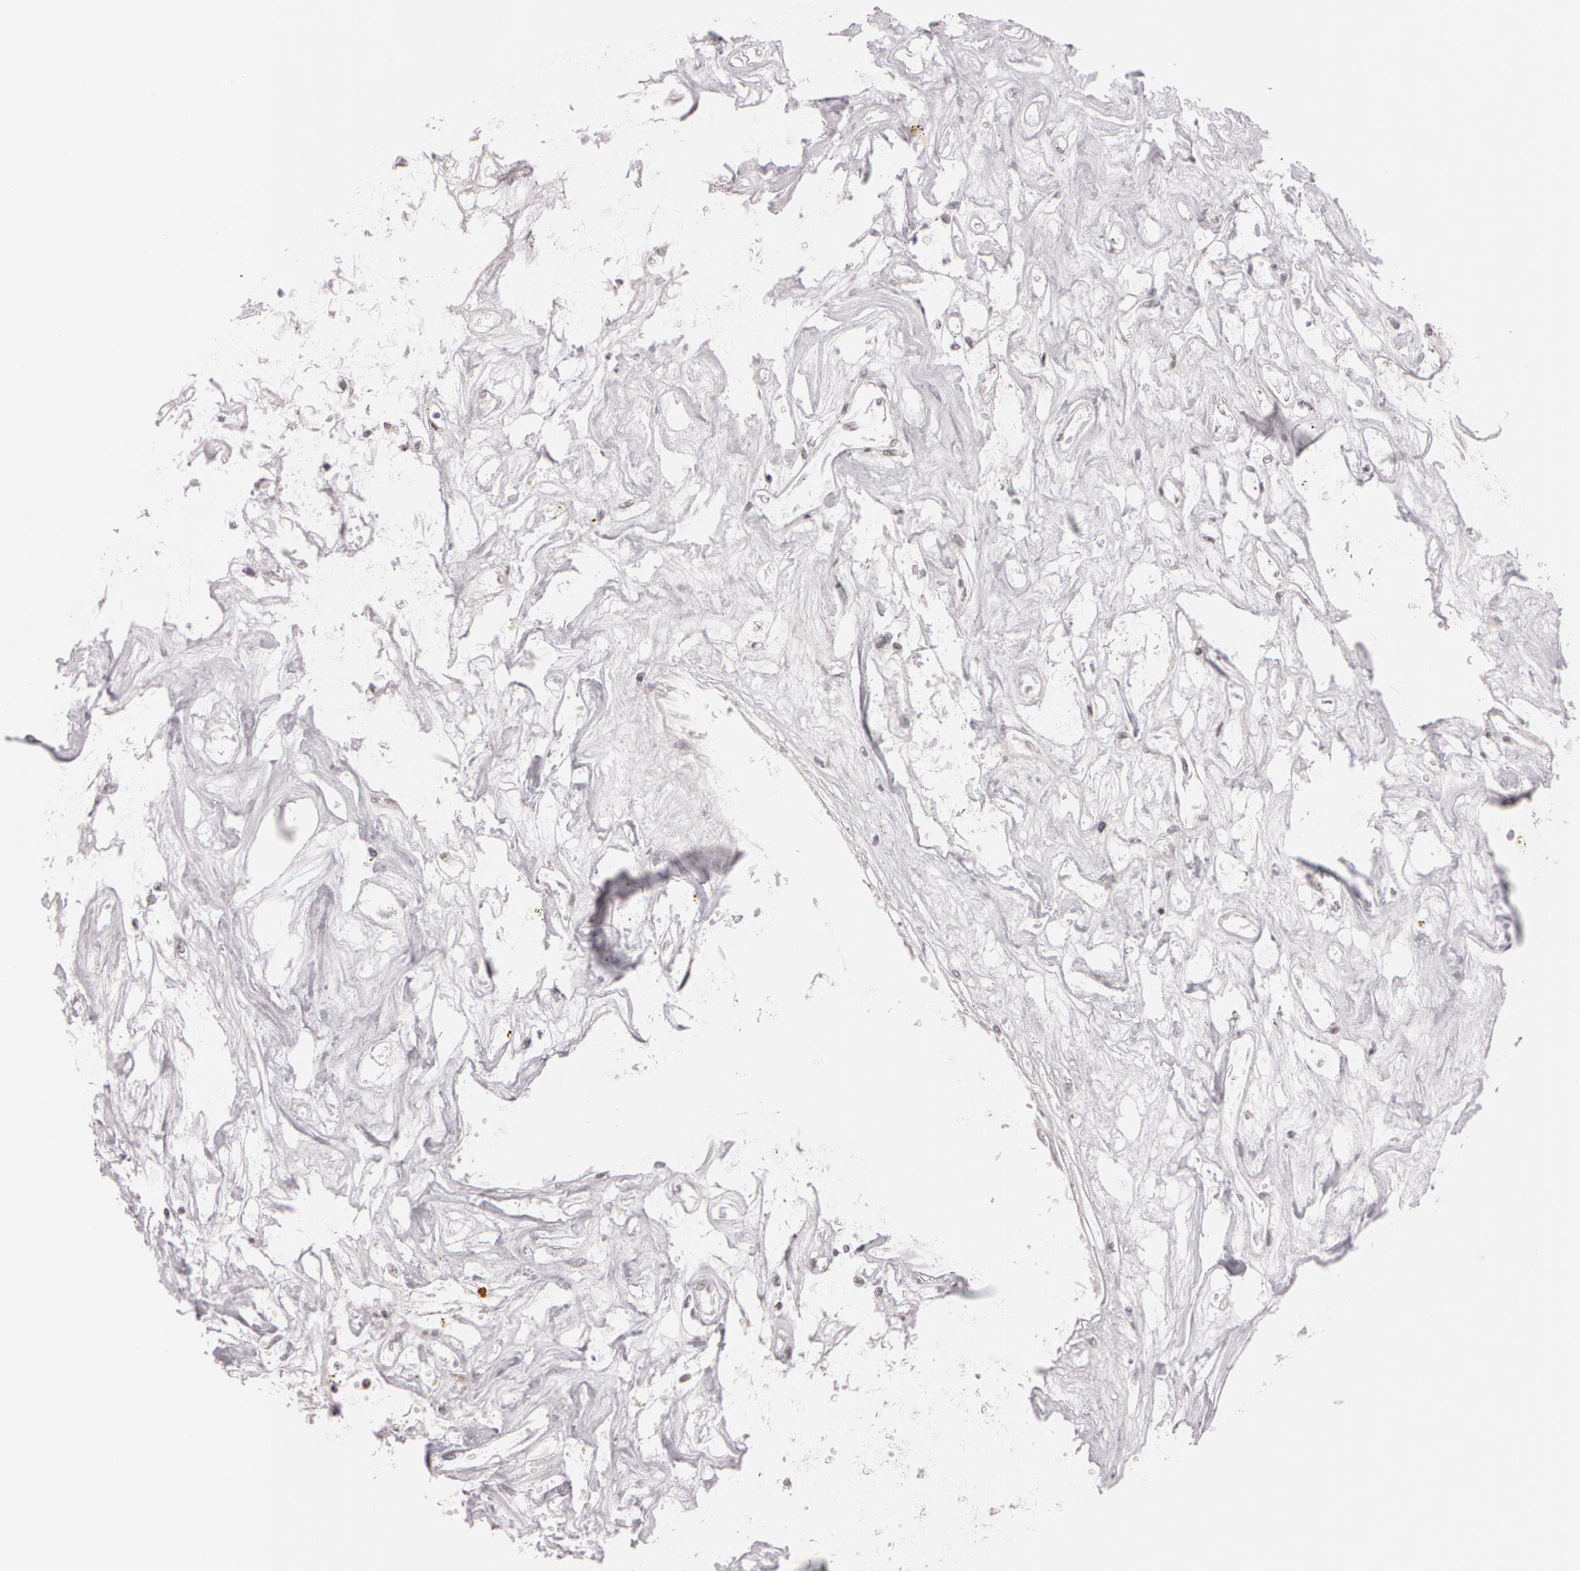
{"staining": {"intensity": "weak", "quantity": "25%-75%", "location": "nuclear"}, "tissue": "renal cancer", "cell_type": "Tumor cells", "image_type": "cancer", "snomed": [{"axis": "morphology", "description": "Adenocarcinoma, NOS"}, {"axis": "topography", "description": "Kidney"}], "caption": "Protein staining of renal cancer tissue demonstrates weak nuclear positivity in approximately 25%-75% of tumor cells.", "gene": "FBL", "patient": {"sex": "male", "age": 78}}